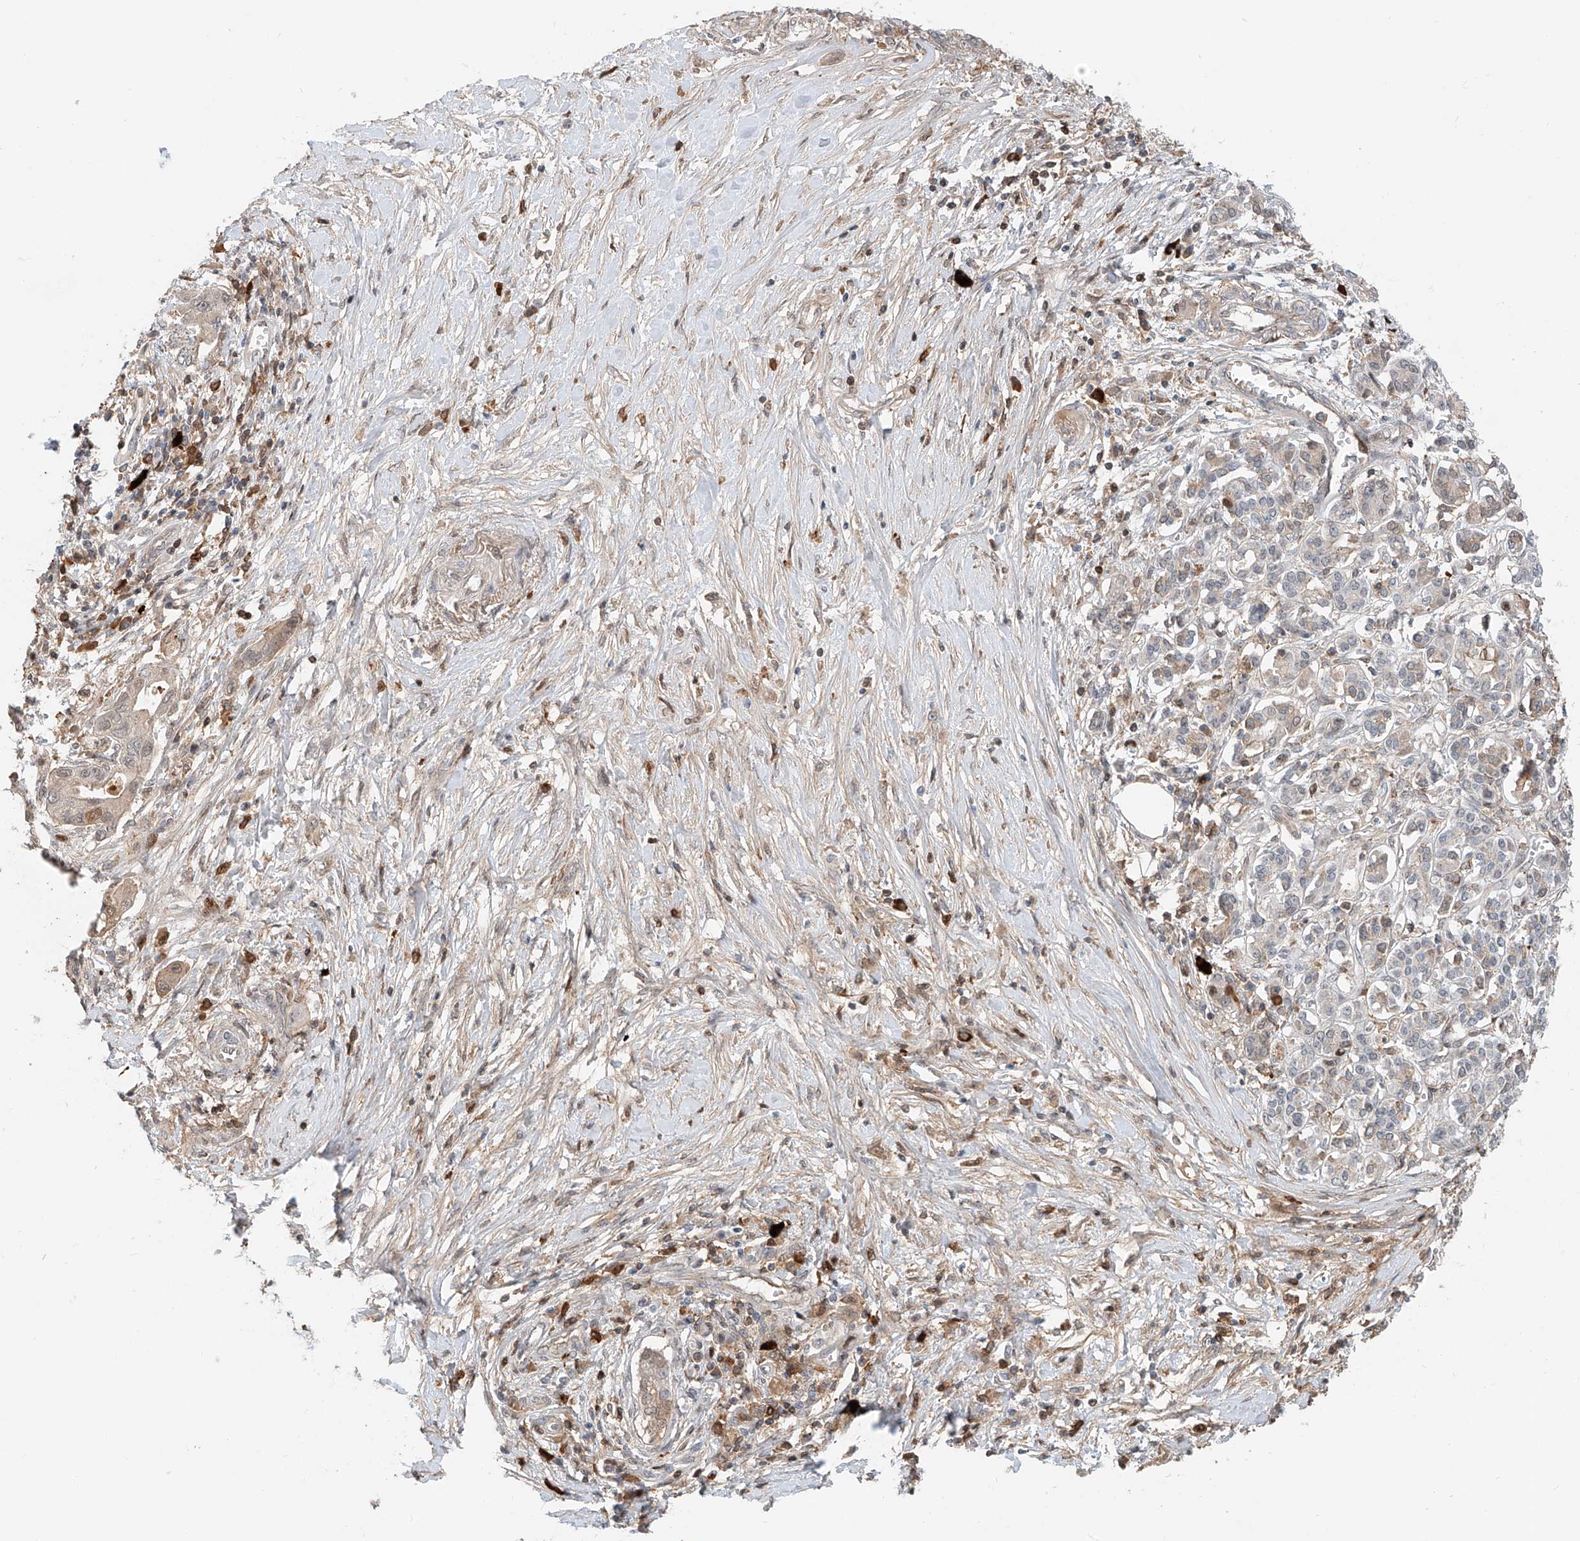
{"staining": {"intensity": "negative", "quantity": "none", "location": "none"}, "tissue": "pancreatic cancer", "cell_type": "Tumor cells", "image_type": "cancer", "snomed": [{"axis": "morphology", "description": "Adenocarcinoma, NOS"}, {"axis": "topography", "description": "Pancreas"}], "caption": "This is an immunohistochemistry (IHC) histopathology image of human pancreatic cancer. There is no staining in tumor cells.", "gene": "CEP162", "patient": {"sex": "female", "age": 73}}